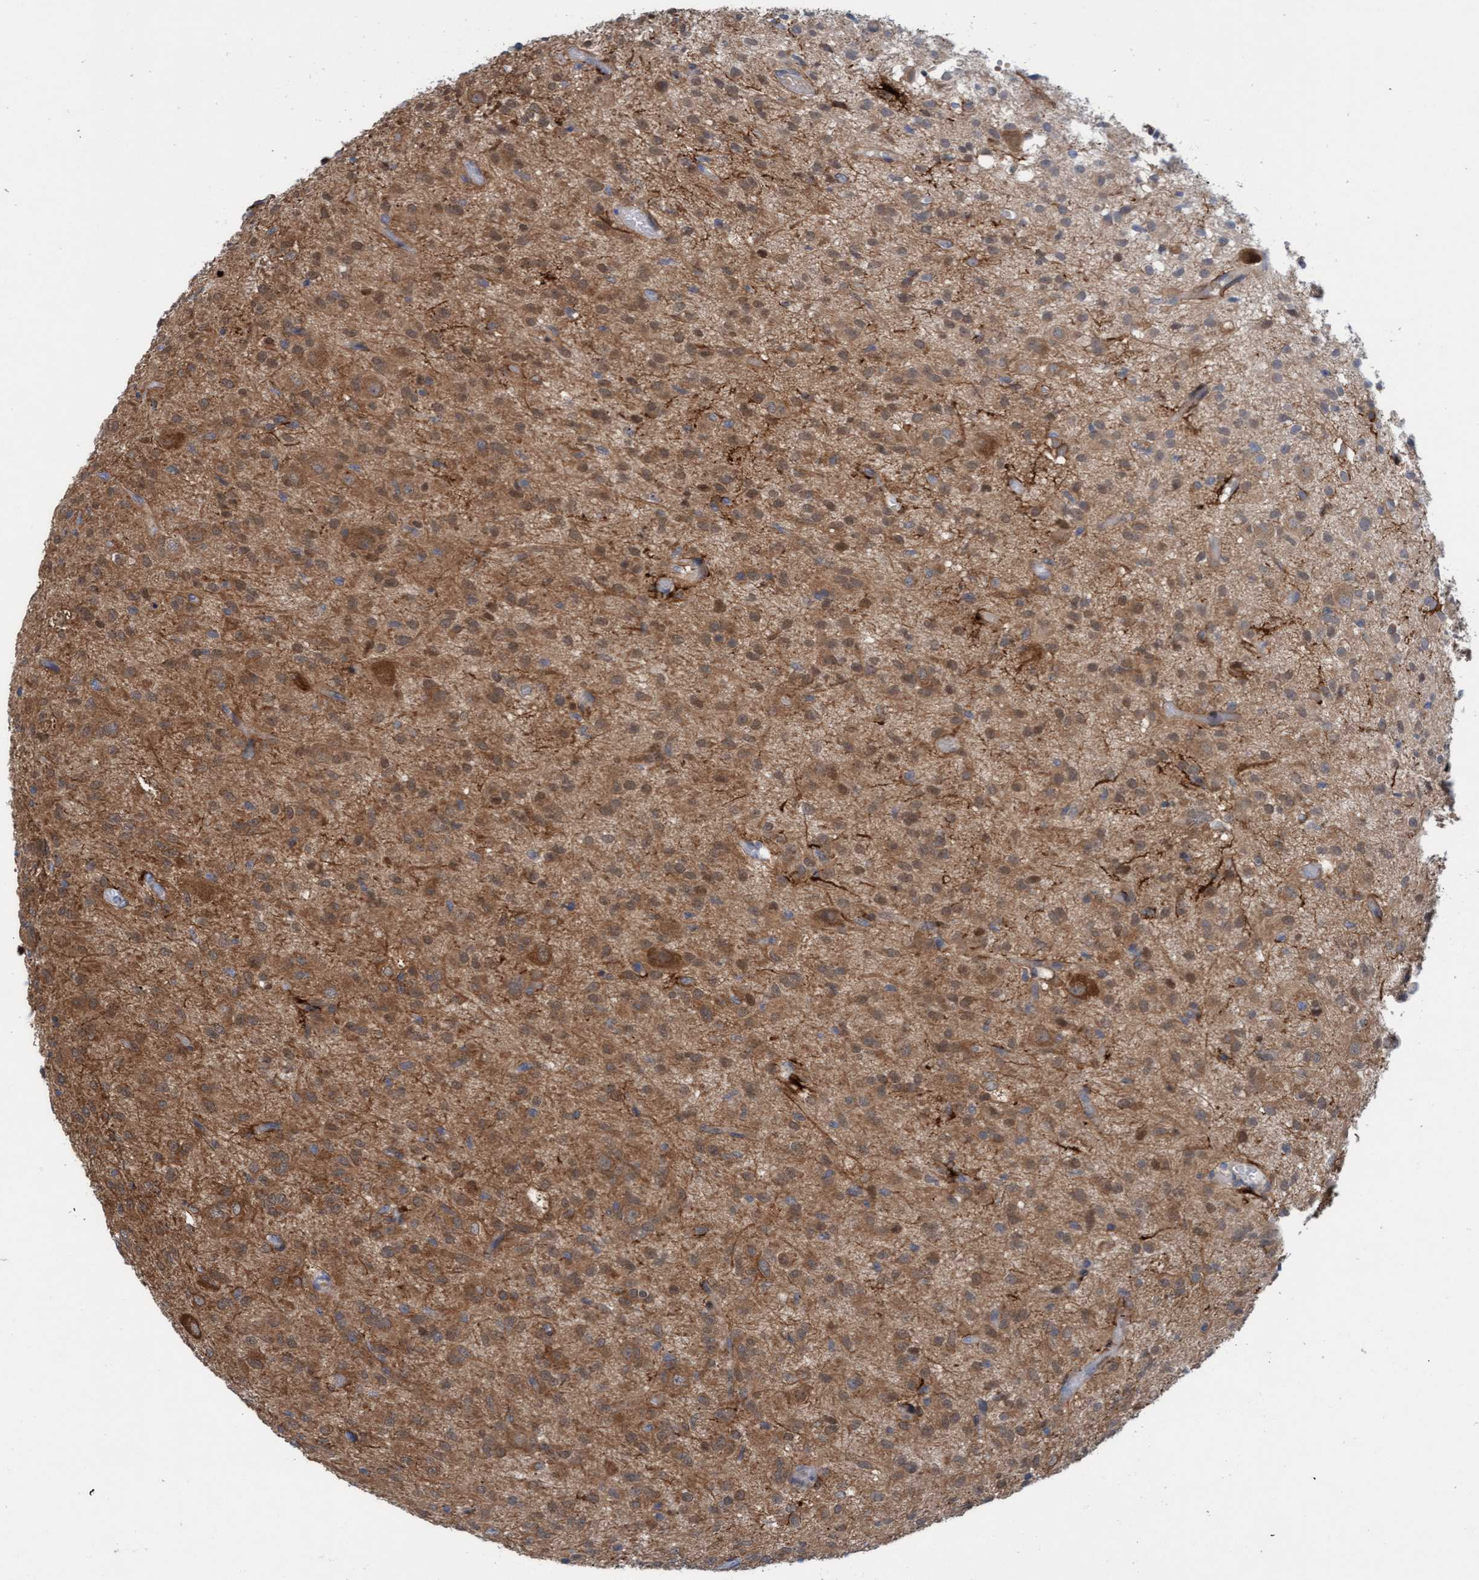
{"staining": {"intensity": "moderate", "quantity": ">75%", "location": "cytoplasmic/membranous"}, "tissue": "glioma", "cell_type": "Tumor cells", "image_type": "cancer", "snomed": [{"axis": "morphology", "description": "Glioma, malignant, High grade"}, {"axis": "topography", "description": "Brain"}], "caption": "Immunohistochemistry (DAB (3,3'-diaminobenzidine)) staining of human malignant glioma (high-grade) reveals moderate cytoplasmic/membranous protein staining in approximately >75% of tumor cells.", "gene": "KLHL25", "patient": {"sex": "female", "age": 59}}